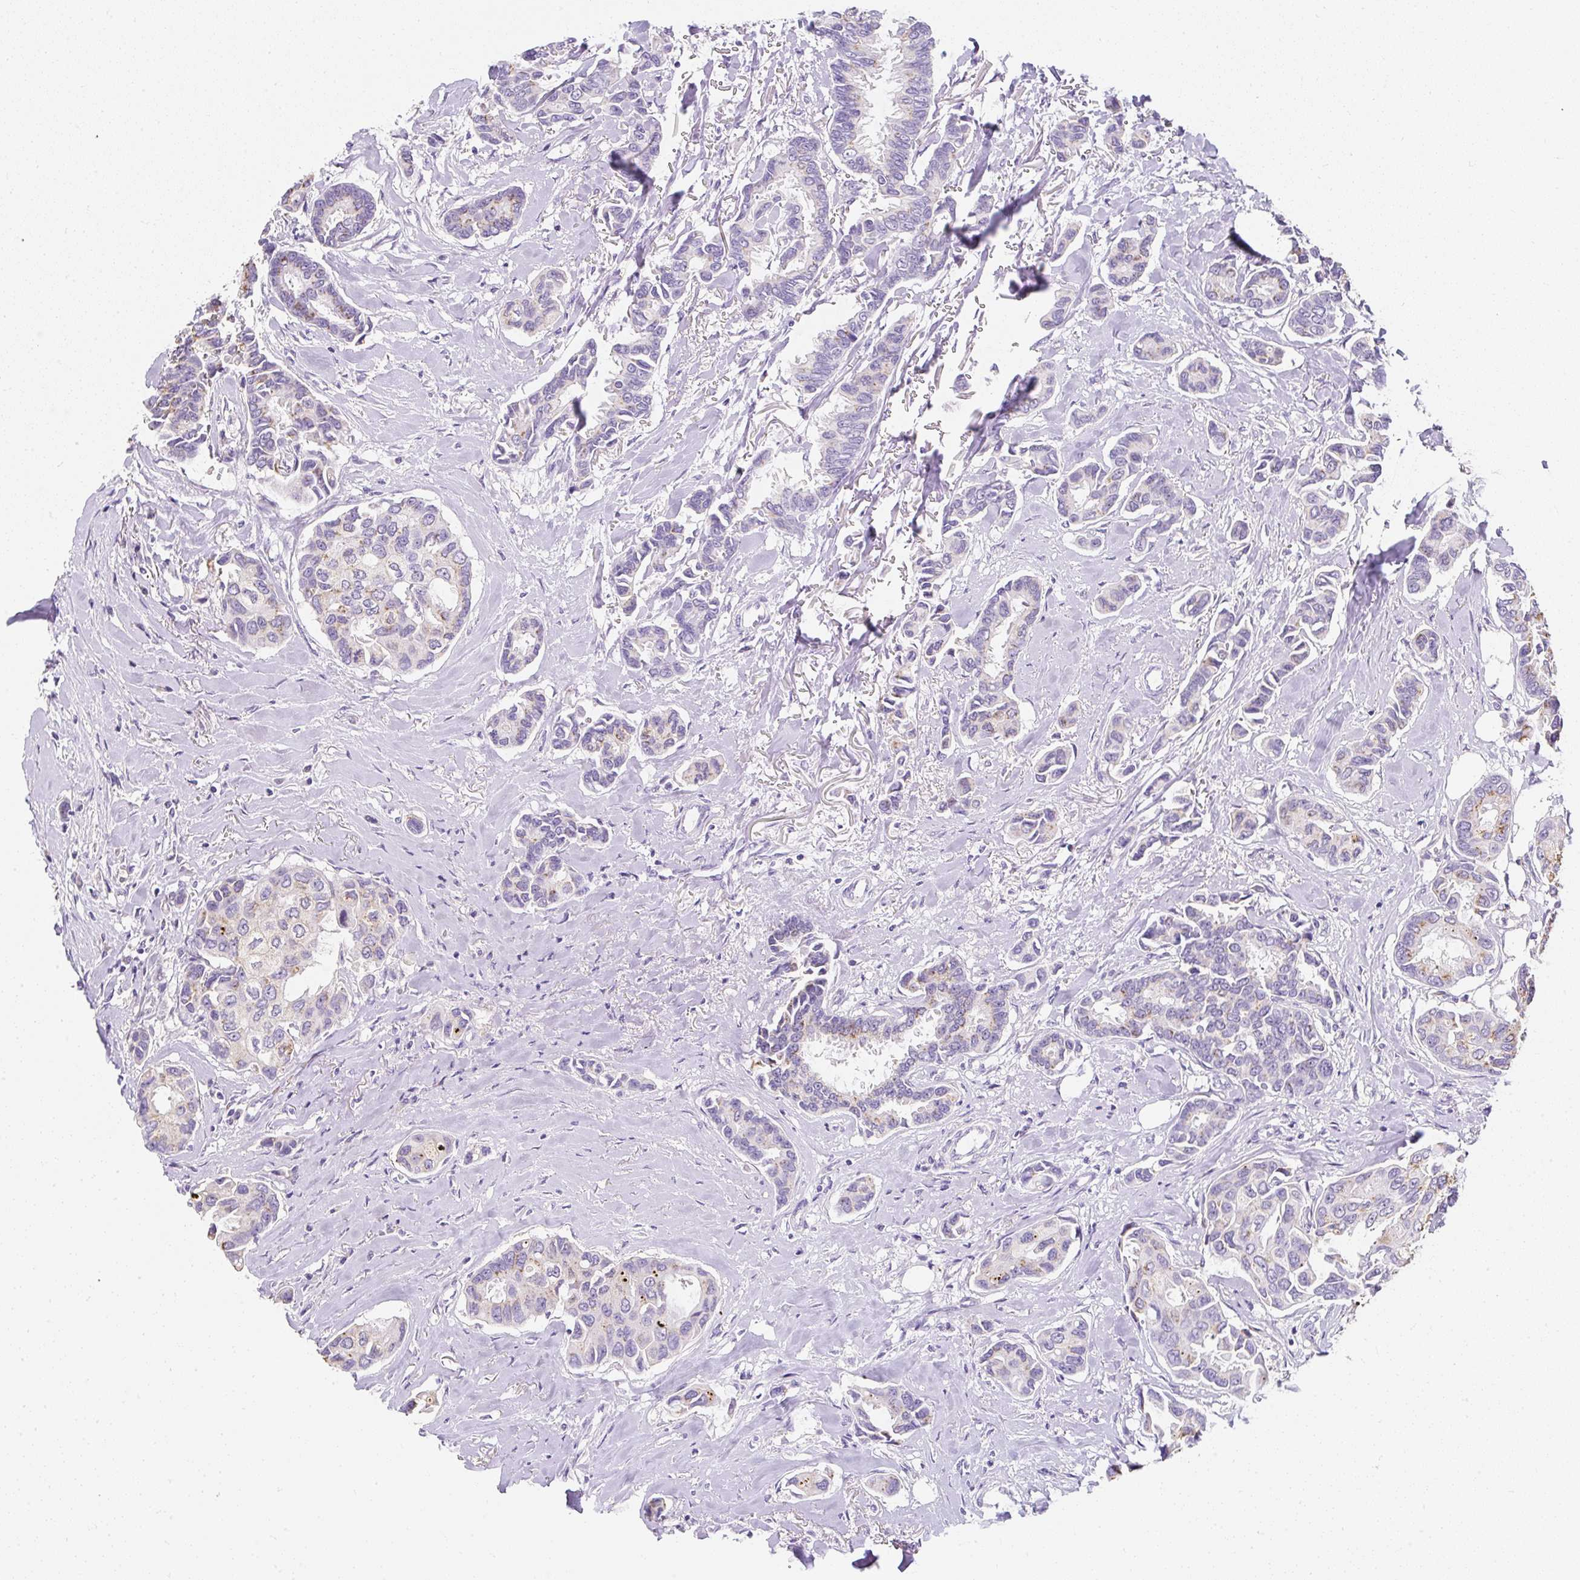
{"staining": {"intensity": "weak", "quantity": "25%-75%", "location": "cytoplasmic/membranous"}, "tissue": "breast cancer", "cell_type": "Tumor cells", "image_type": "cancer", "snomed": [{"axis": "morphology", "description": "Duct carcinoma"}, {"axis": "topography", "description": "Breast"}], "caption": "Immunohistochemistry (IHC) (DAB (3,3'-diaminobenzidine)) staining of human breast cancer shows weak cytoplasmic/membranous protein staining in about 25%-75% of tumor cells.", "gene": "DTX4", "patient": {"sex": "female", "age": 73}}